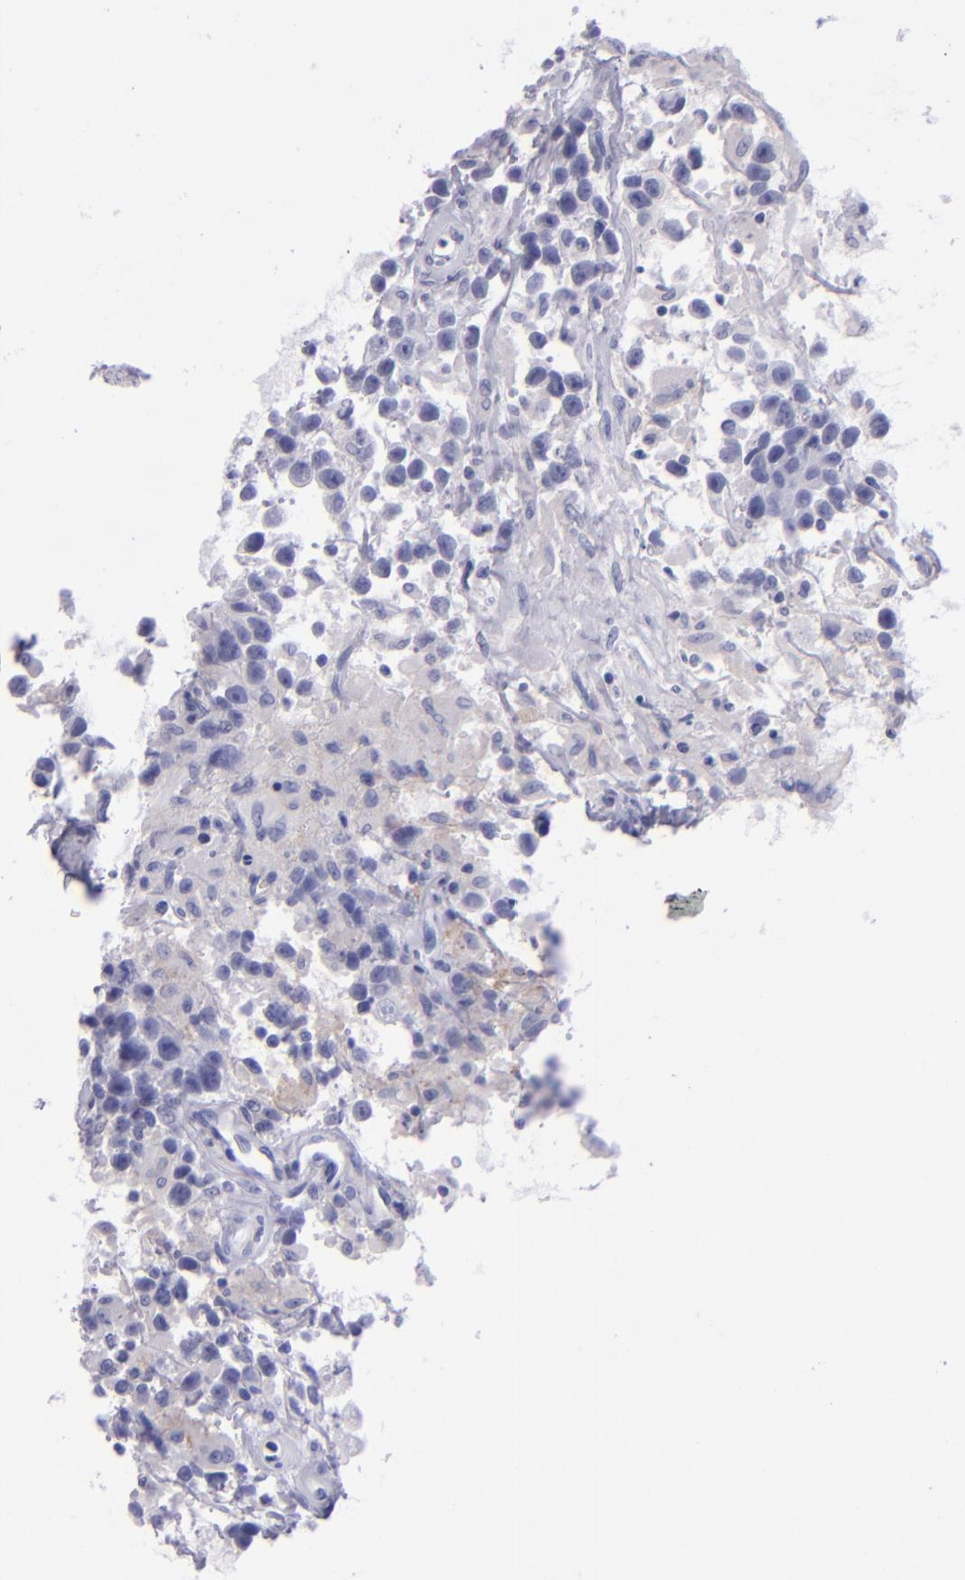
{"staining": {"intensity": "weak", "quantity": "<25%", "location": "cytoplasmic/membranous"}, "tissue": "testis cancer", "cell_type": "Tumor cells", "image_type": "cancer", "snomed": [{"axis": "morphology", "description": "Seminoma, NOS"}, {"axis": "topography", "description": "Testis"}], "caption": "Human testis cancer (seminoma) stained for a protein using immunohistochemistry (IHC) shows no positivity in tumor cells.", "gene": "CD37", "patient": {"sex": "male", "age": 43}}